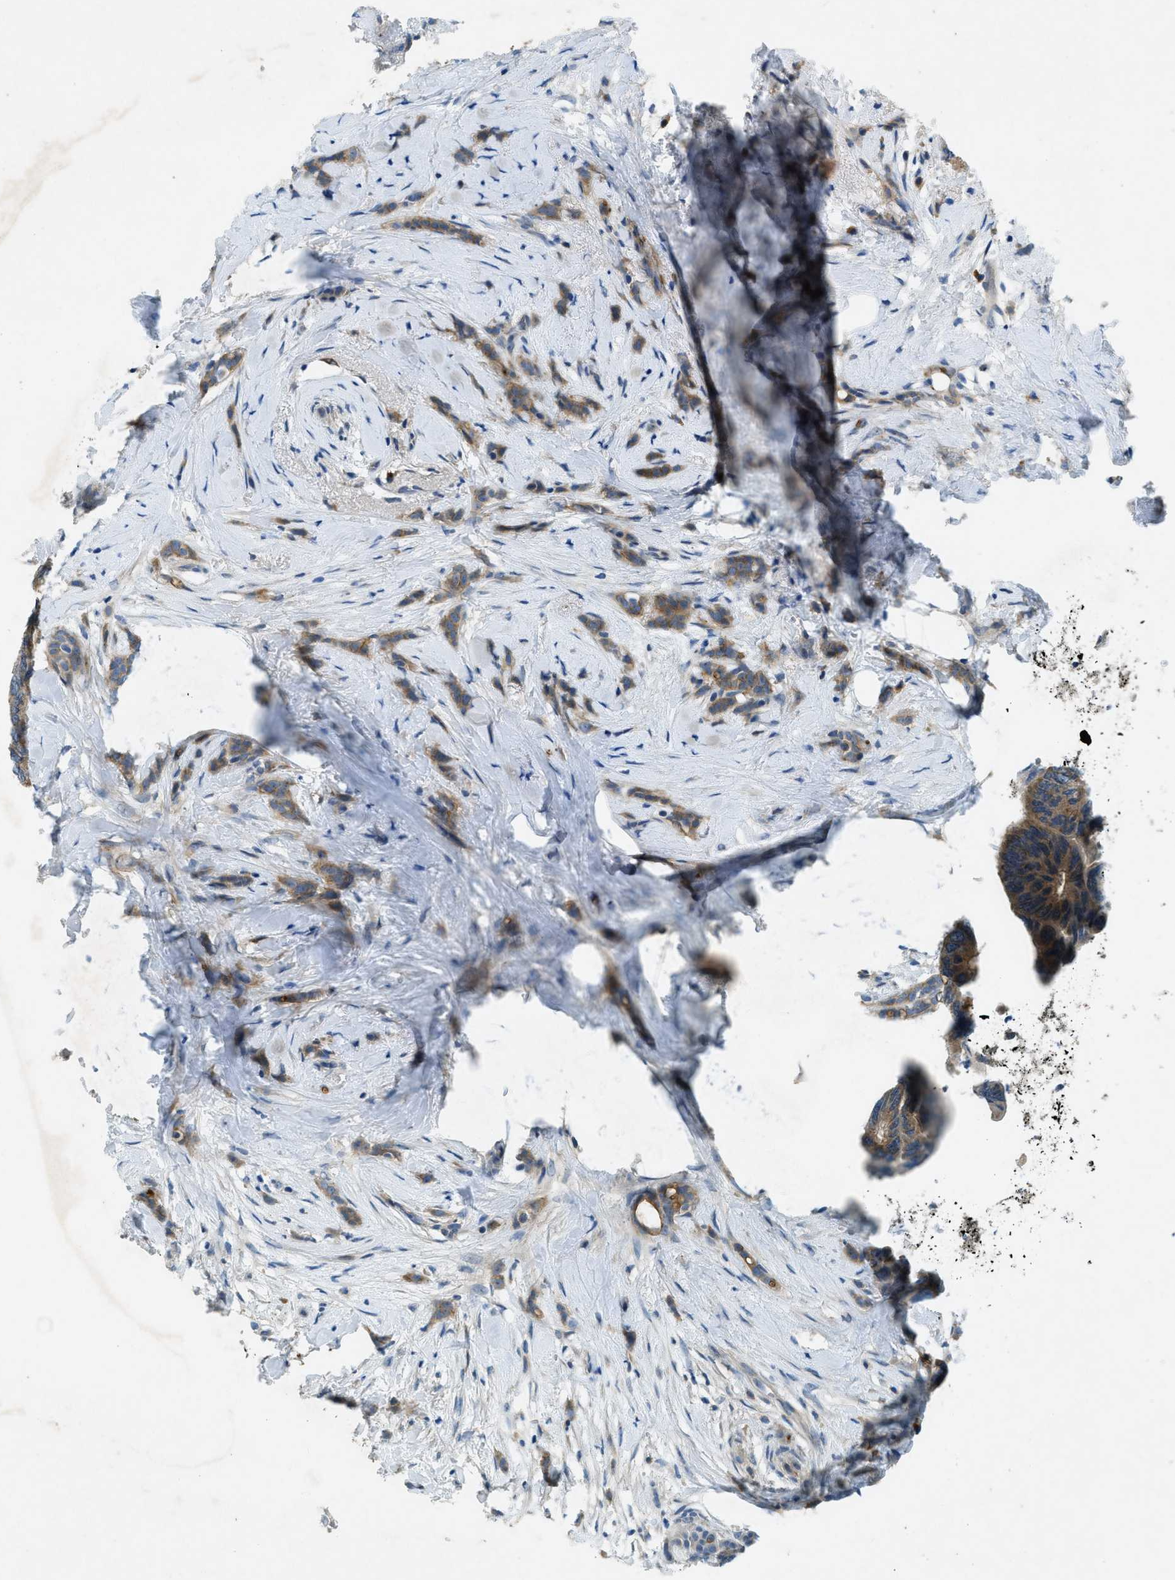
{"staining": {"intensity": "moderate", "quantity": ">75%", "location": "cytoplasmic/membranous"}, "tissue": "breast cancer", "cell_type": "Tumor cells", "image_type": "cancer", "snomed": [{"axis": "morphology", "description": "Lobular carcinoma, in situ"}, {"axis": "morphology", "description": "Lobular carcinoma"}, {"axis": "topography", "description": "Breast"}], "caption": "IHC of breast cancer (lobular carcinoma) shows medium levels of moderate cytoplasmic/membranous expression in about >75% of tumor cells.", "gene": "SNX14", "patient": {"sex": "female", "age": 41}}